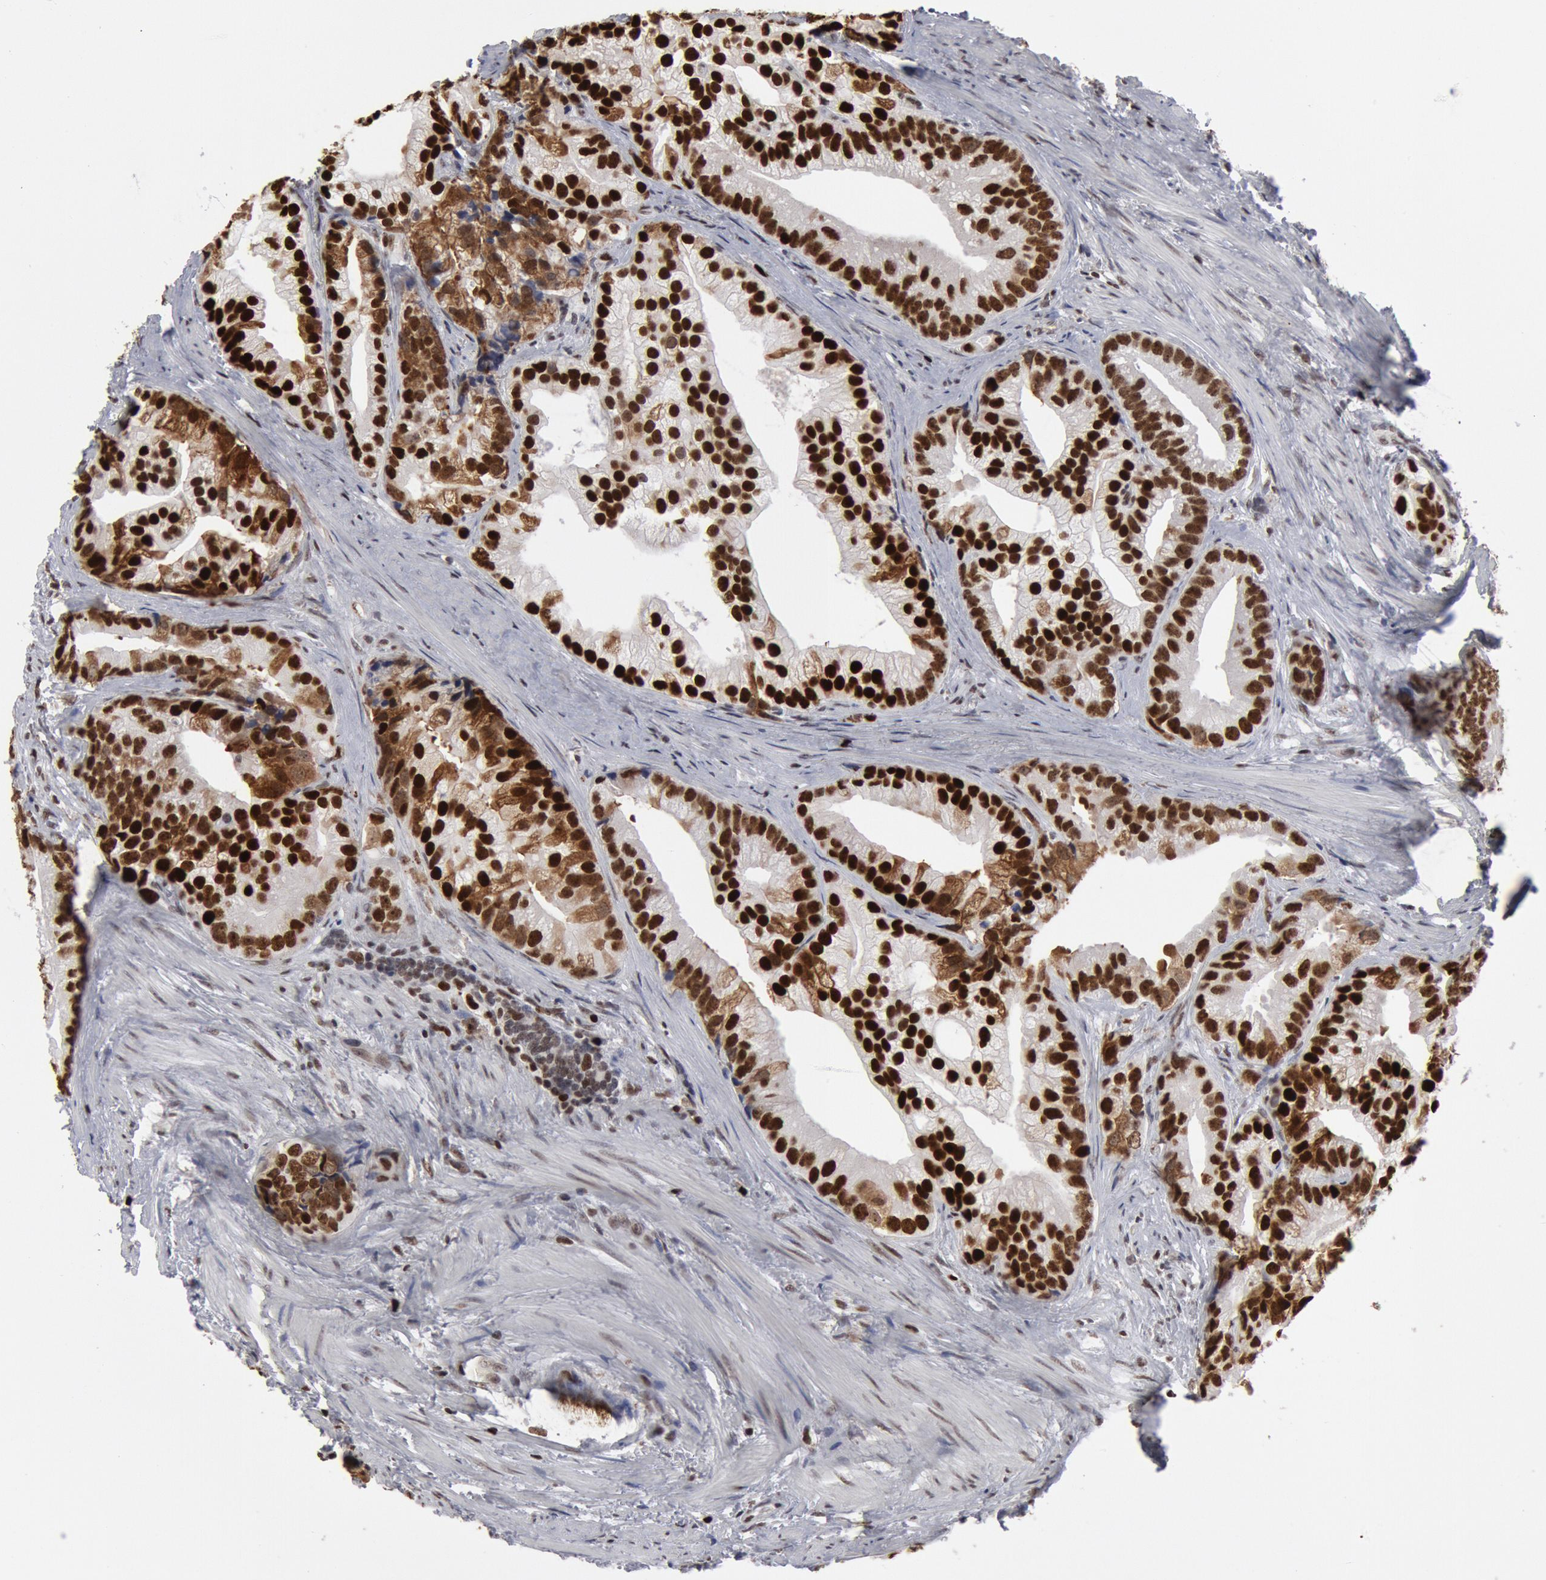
{"staining": {"intensity": "strong", "quantity": ">75%", "location": "nuclear"}, "tissue": "prostate cancer", "cell_type": "Tumor cells", "image_type": "cancer", "snomed": [{"axis": "morphology", "description": "Adenocarcinoma, Low grade"}, {"axis": "topography", "description": "Prostate"}], "caption": "Strong nuclear protein positivity is identified in approximately >75% of tumor cells in prostate adenocarcinoma (low-grade).", "gene": "SUB1", "patient": {"sex": "male", "age": 71}}